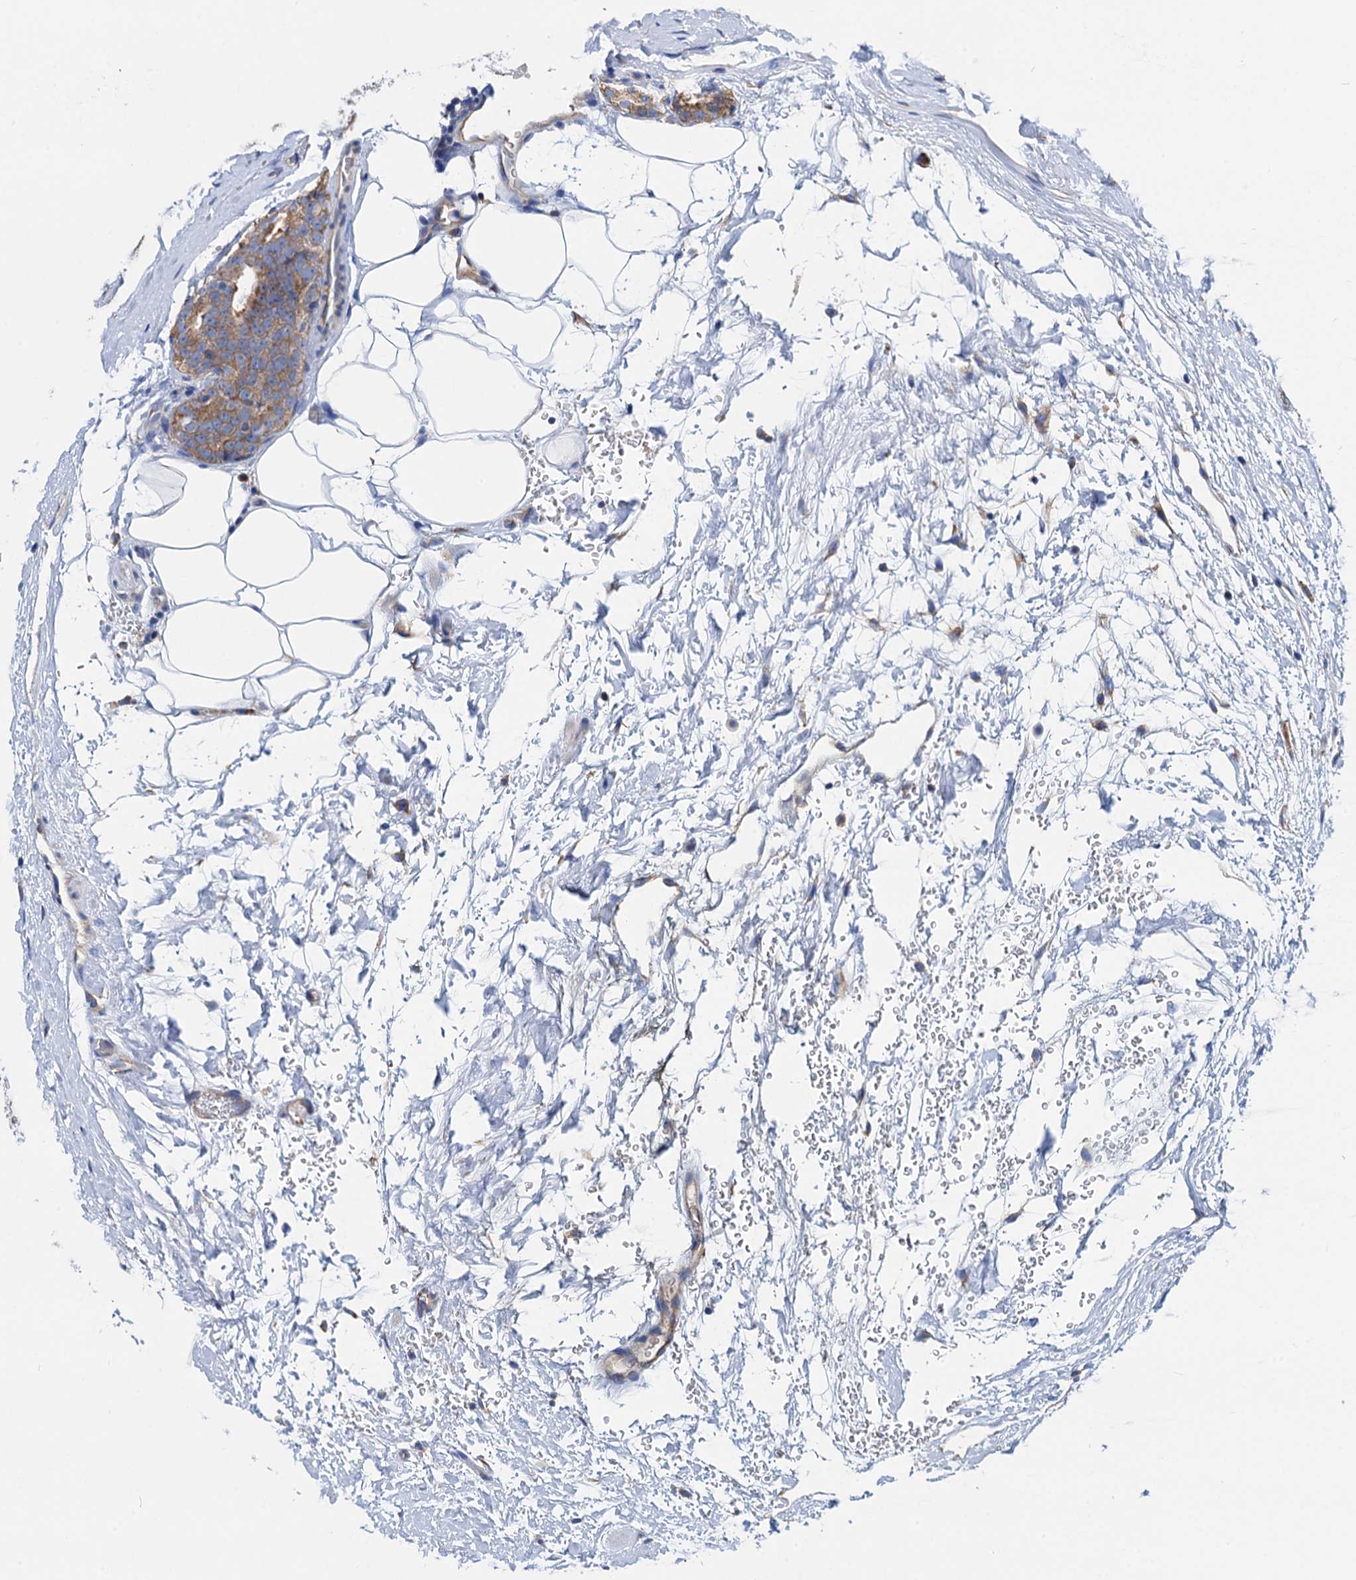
{"staining": {"intensity": "moderate", "quantity": ">75%", "location": "cytoplasmic/membranous"}, "tissue": "prostate cancer", "cell_type": "Tumor cells", "image_type": "cancer", "snomed": [{"axis": "morphology", "description": "Adenocarcinoma, High grade"}, {"axis": "topography", "description": "Prostate"}], "caption": "An immunohistochemistry (IHC) photomicrograph of neoplastic tissue is shown. Protein staining in brown shows moderate cytoplasmic/membranous positivity in prostate cancer within tumor cells.", "gene": "SLC12A7", "patient": {"sex": "male", "age": 56}}